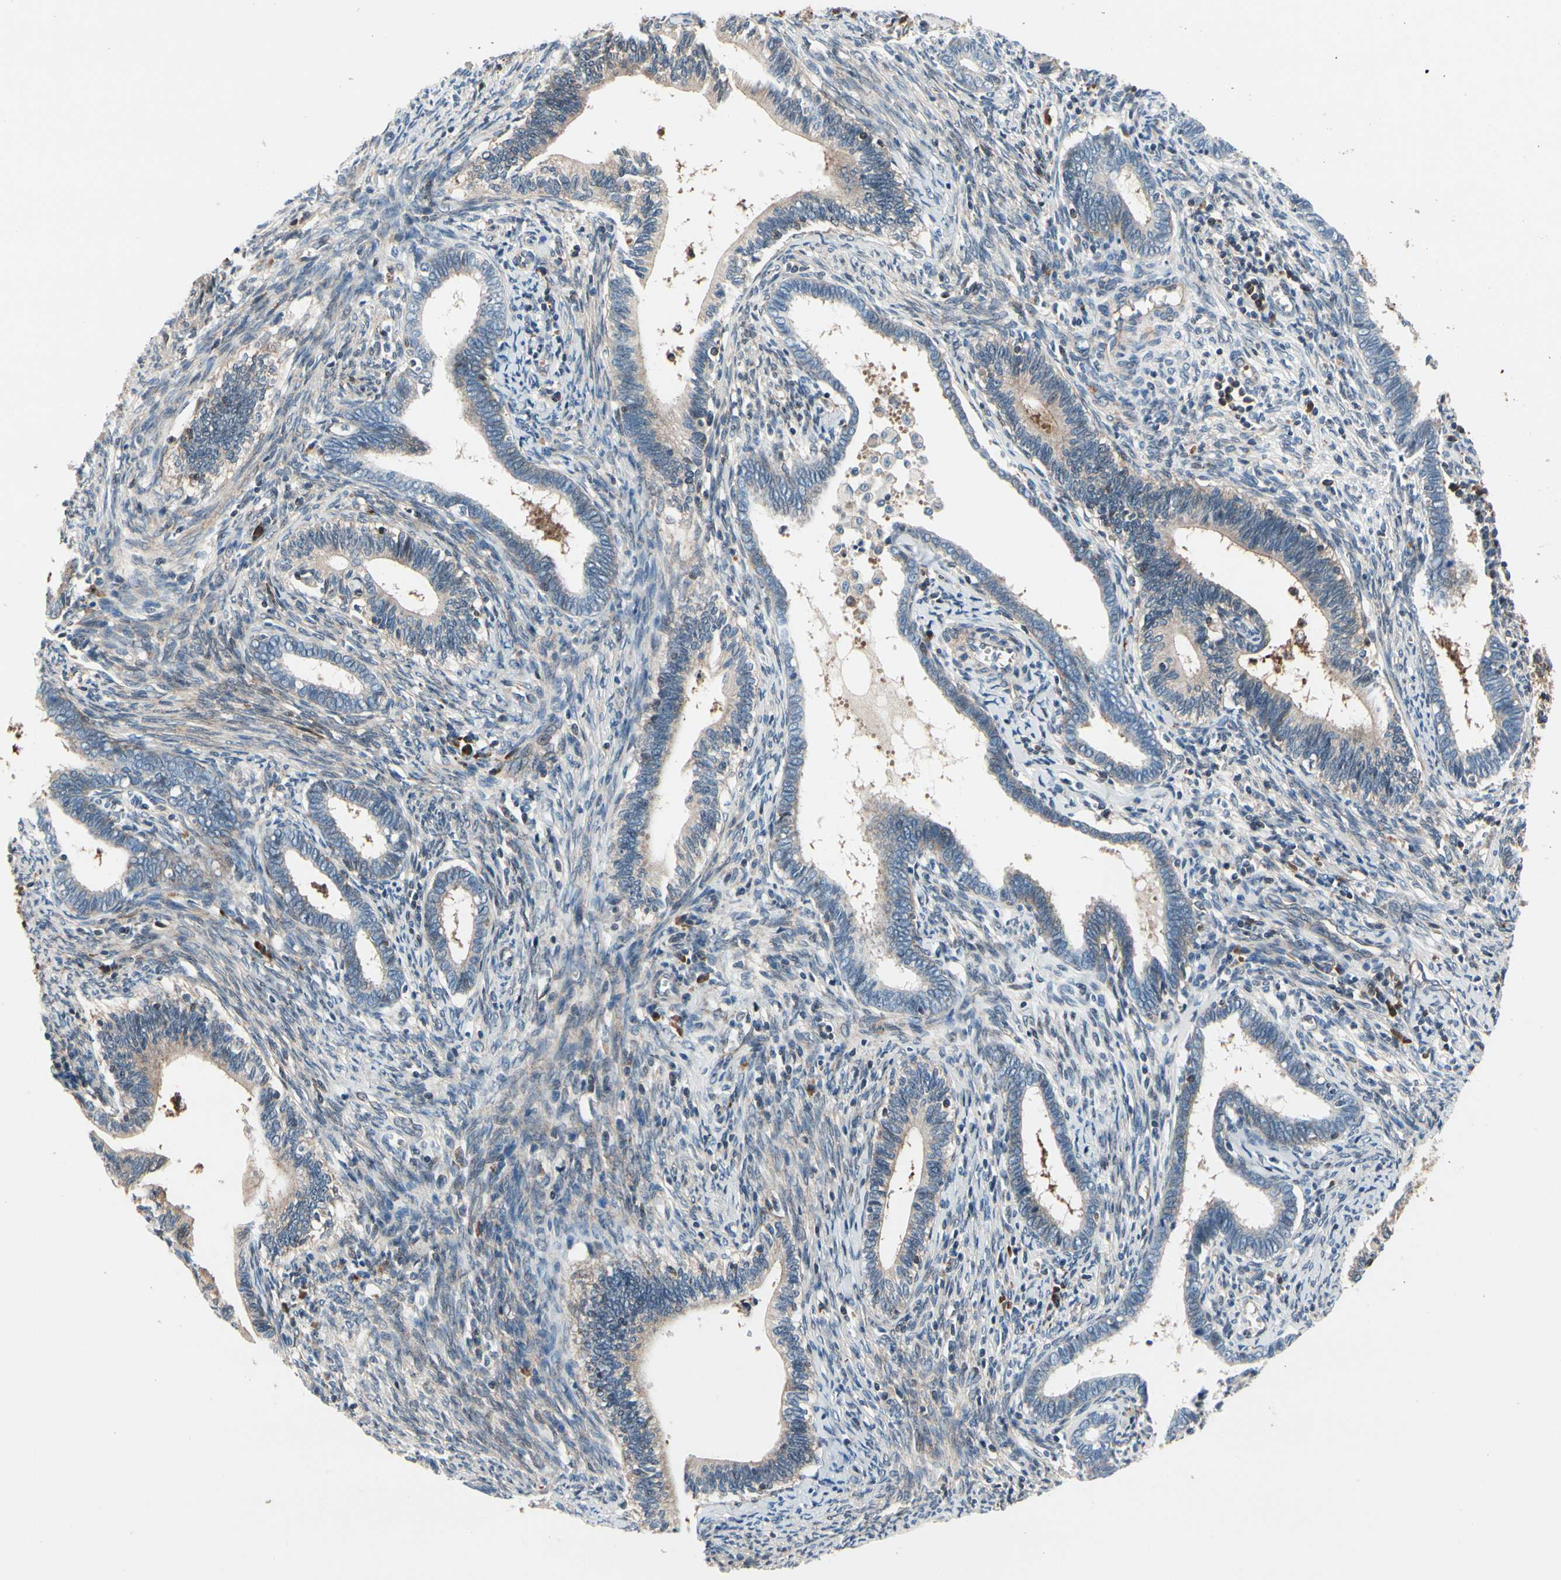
{"staining": {"intensity": "weak", "quantity": ">75%", "location": "cytoplasmic/membranous"}, "tissue": "cervical cancer", "cell_type": "Tumor cells", "image_type": "cancer", "snomed": [{"axis": "morphology", "description": "Adenocarcinoma, NOS"}, {"axis": "topography", "description": "Cervix"}], "caption": "Brown immunohistochemical staining in cervical cancer (adenocarcinoma) demonstrates weak cytoplasmic/membranous expression in about >75% of tumor cells. The protein is shown in brown color, while the nuclei are stained blue.", "gene": "PRDX2", "patient": {"sex": "female", "age": 44}}